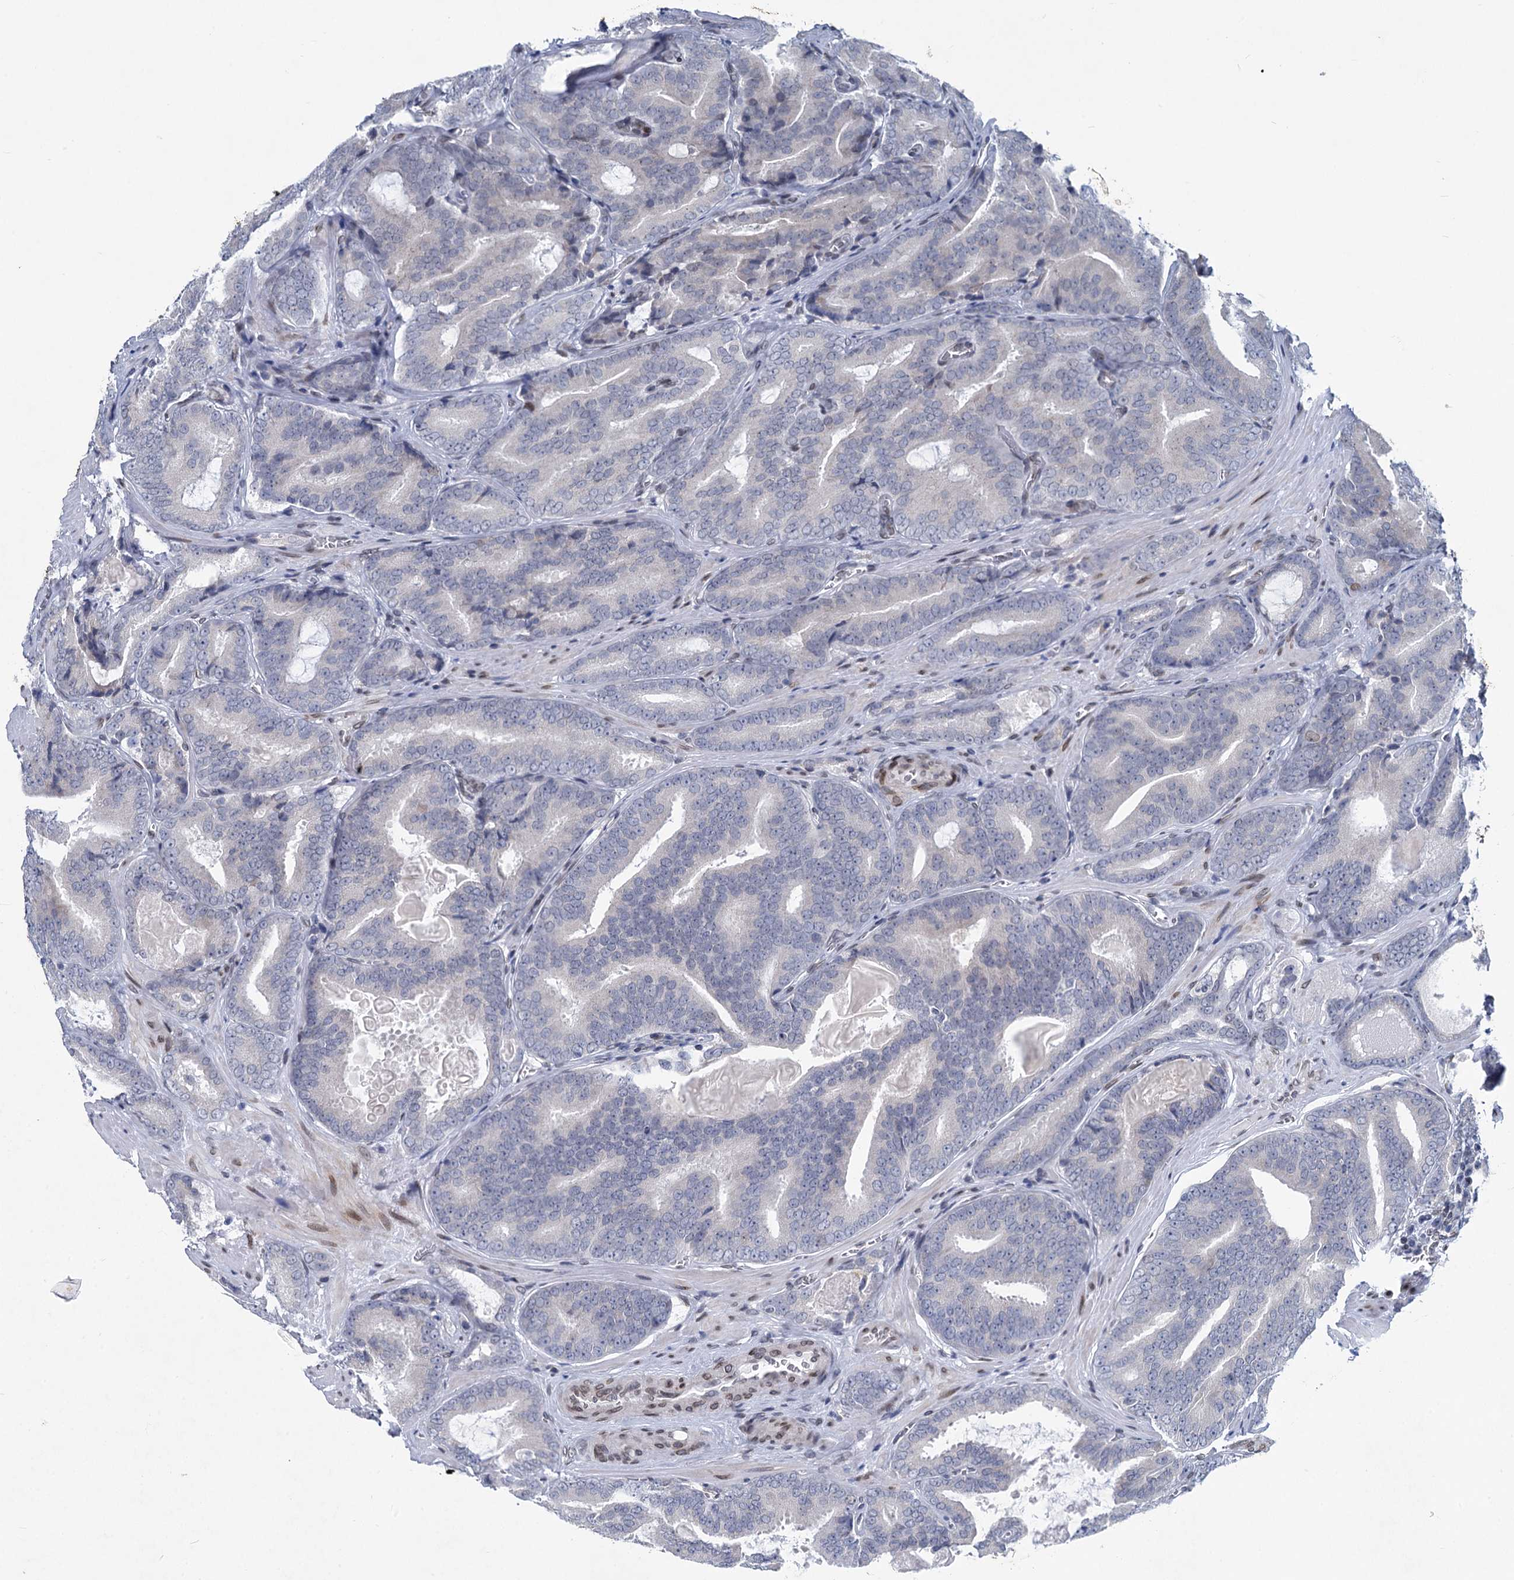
{"staining": {"intensity": "negative", "quantity": "none", "location": "none"}, "tissue": "prostate cancer", "cell_type": "Tumor cells", "image_type": "cancer", "snomed": [{"axis": "morphology", "description": "Adenocarcinoma, High grade"}, {"axis": "topography", "description": "Prostate"}], "caption": "The photomicrograph demonstrates no significant expression in tumor cells of prostate high-grade adenocarcinoma.", "gene": "PRSS35", "patient": {"sex": "male", "age": 66}}